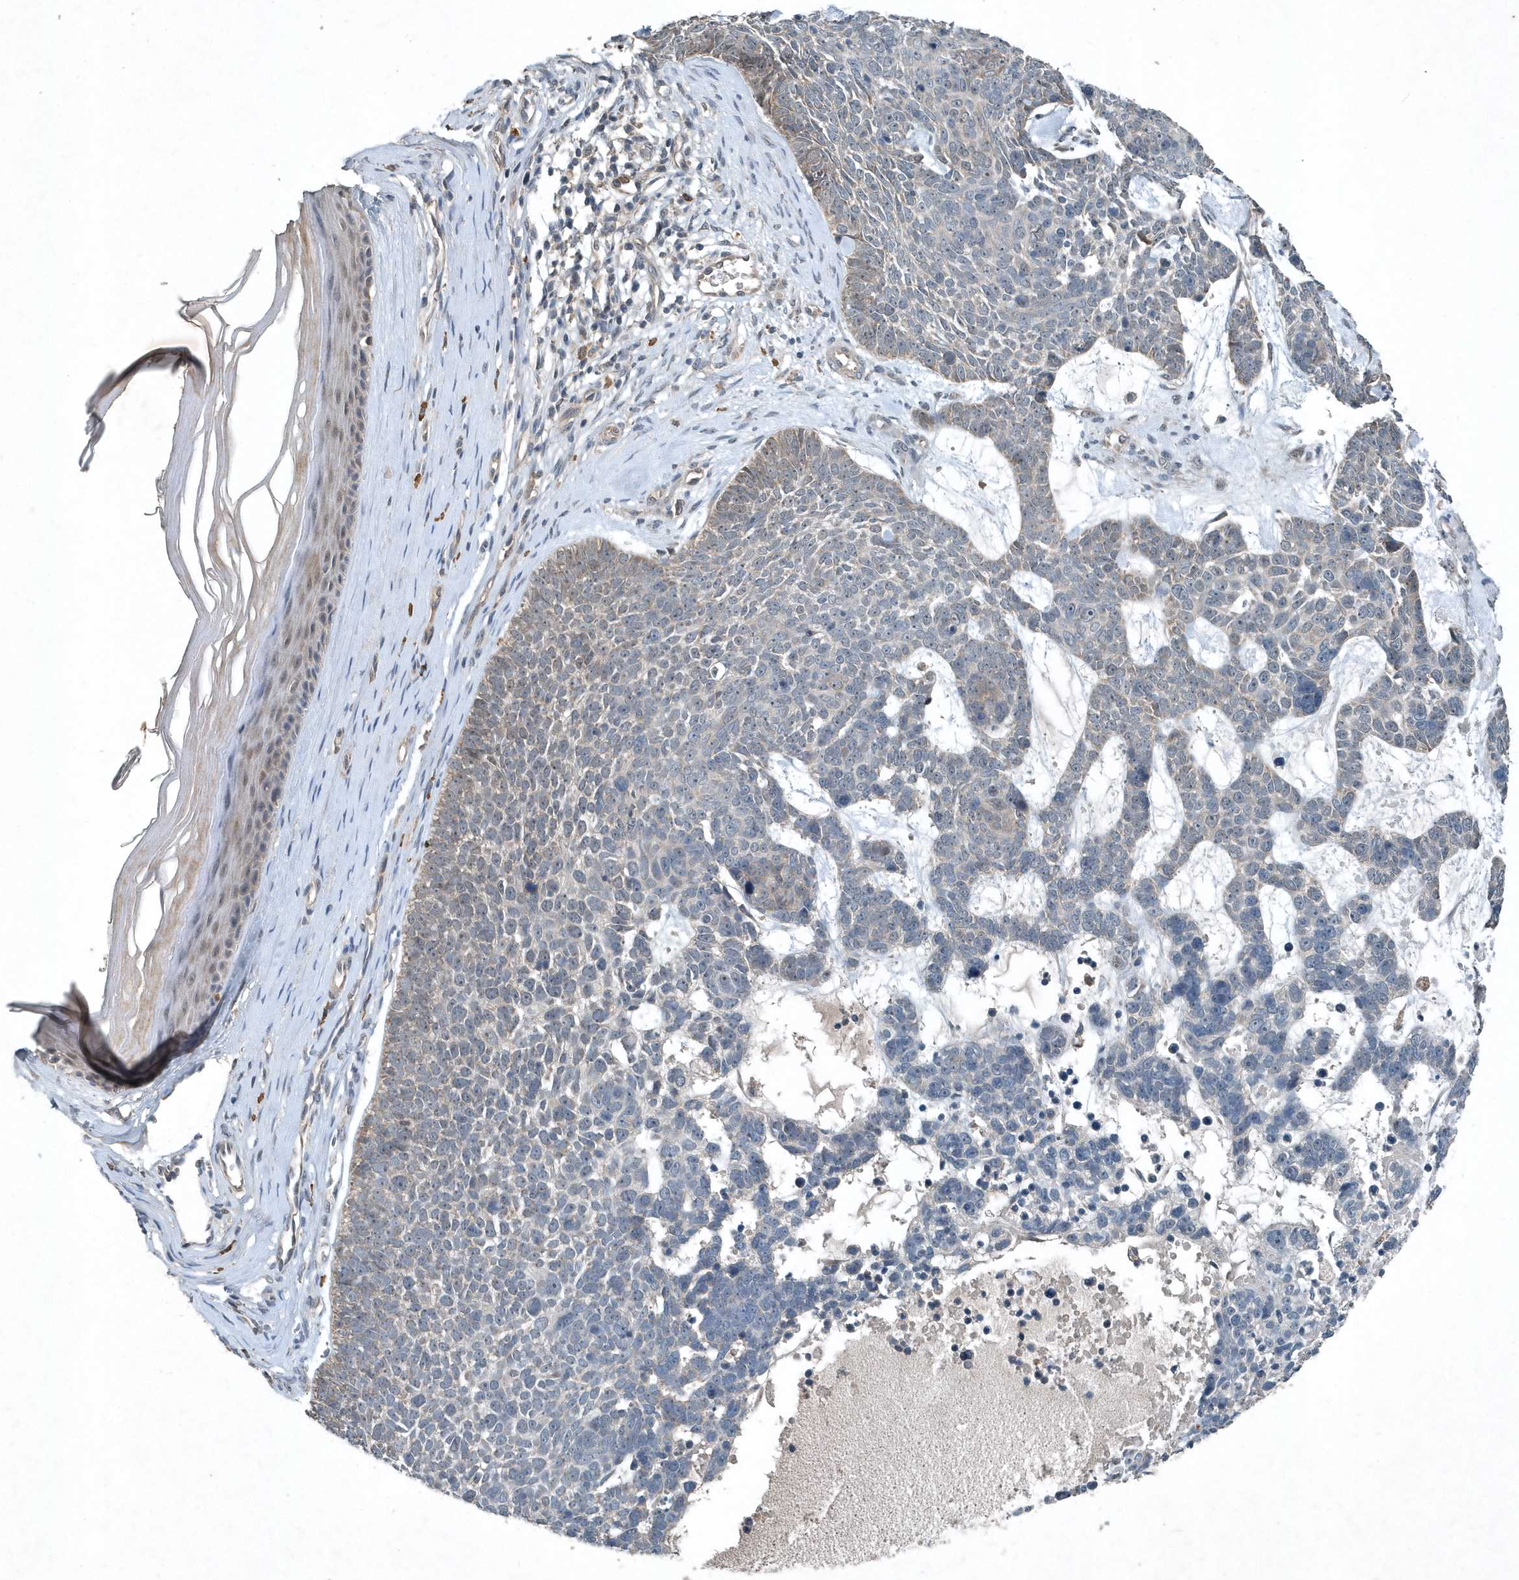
{"staining": {"intensity": "negative", "quantity": "none", "location": "none"}, "tissue": "skin cancer", "cell_type": "Tumor cells", "image_type": "cancer", "snomed": [{"axis": "morphology", "description": "Basal cell carcinoma"}, {"axis": "topography", "description": "Skin"}], "caption": "The photomicrograph displays no staining of tumor cells in basal cell carcinoma (skin). (DAB IHC visualized using brightfield microscopy, high magnification).", "gene": "SCFD2", "patient": {"sex": "female", "age": 81}}